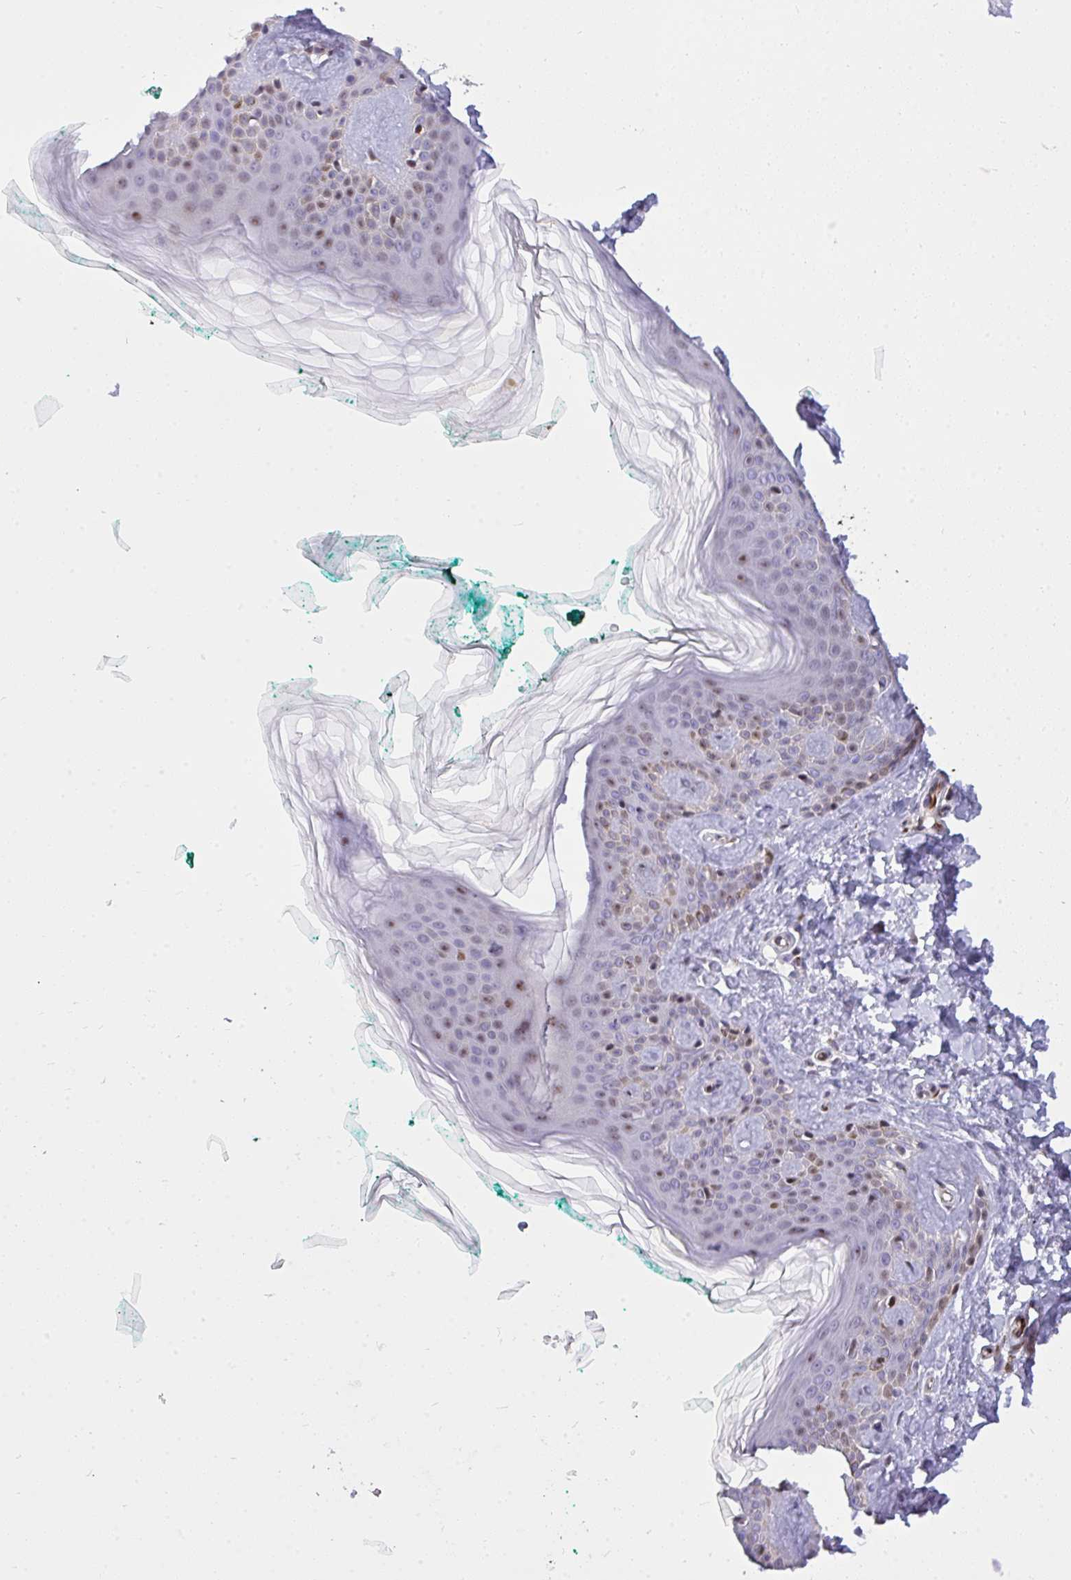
{"staining": {"intensity": "negative", "quantity": "none", "location": "none"}, "tissue": "skin", "cell_type": "Fibroblasts", "image_type": "normal", "snomed": [{"axis": "morphology", "description": "Normal tissue, NOS"}, {"axis": "topography", "description": "Skin"}, {"axis": "topography", "description": "Peripheral nerve tissue"}], "caption": "IHC image of unremarkable skin stained for a protein (brown), which exhibits no staining in fibroblasts.", "gene": "PLPPR3", "patient": {"sex": "female", "age": 45}}